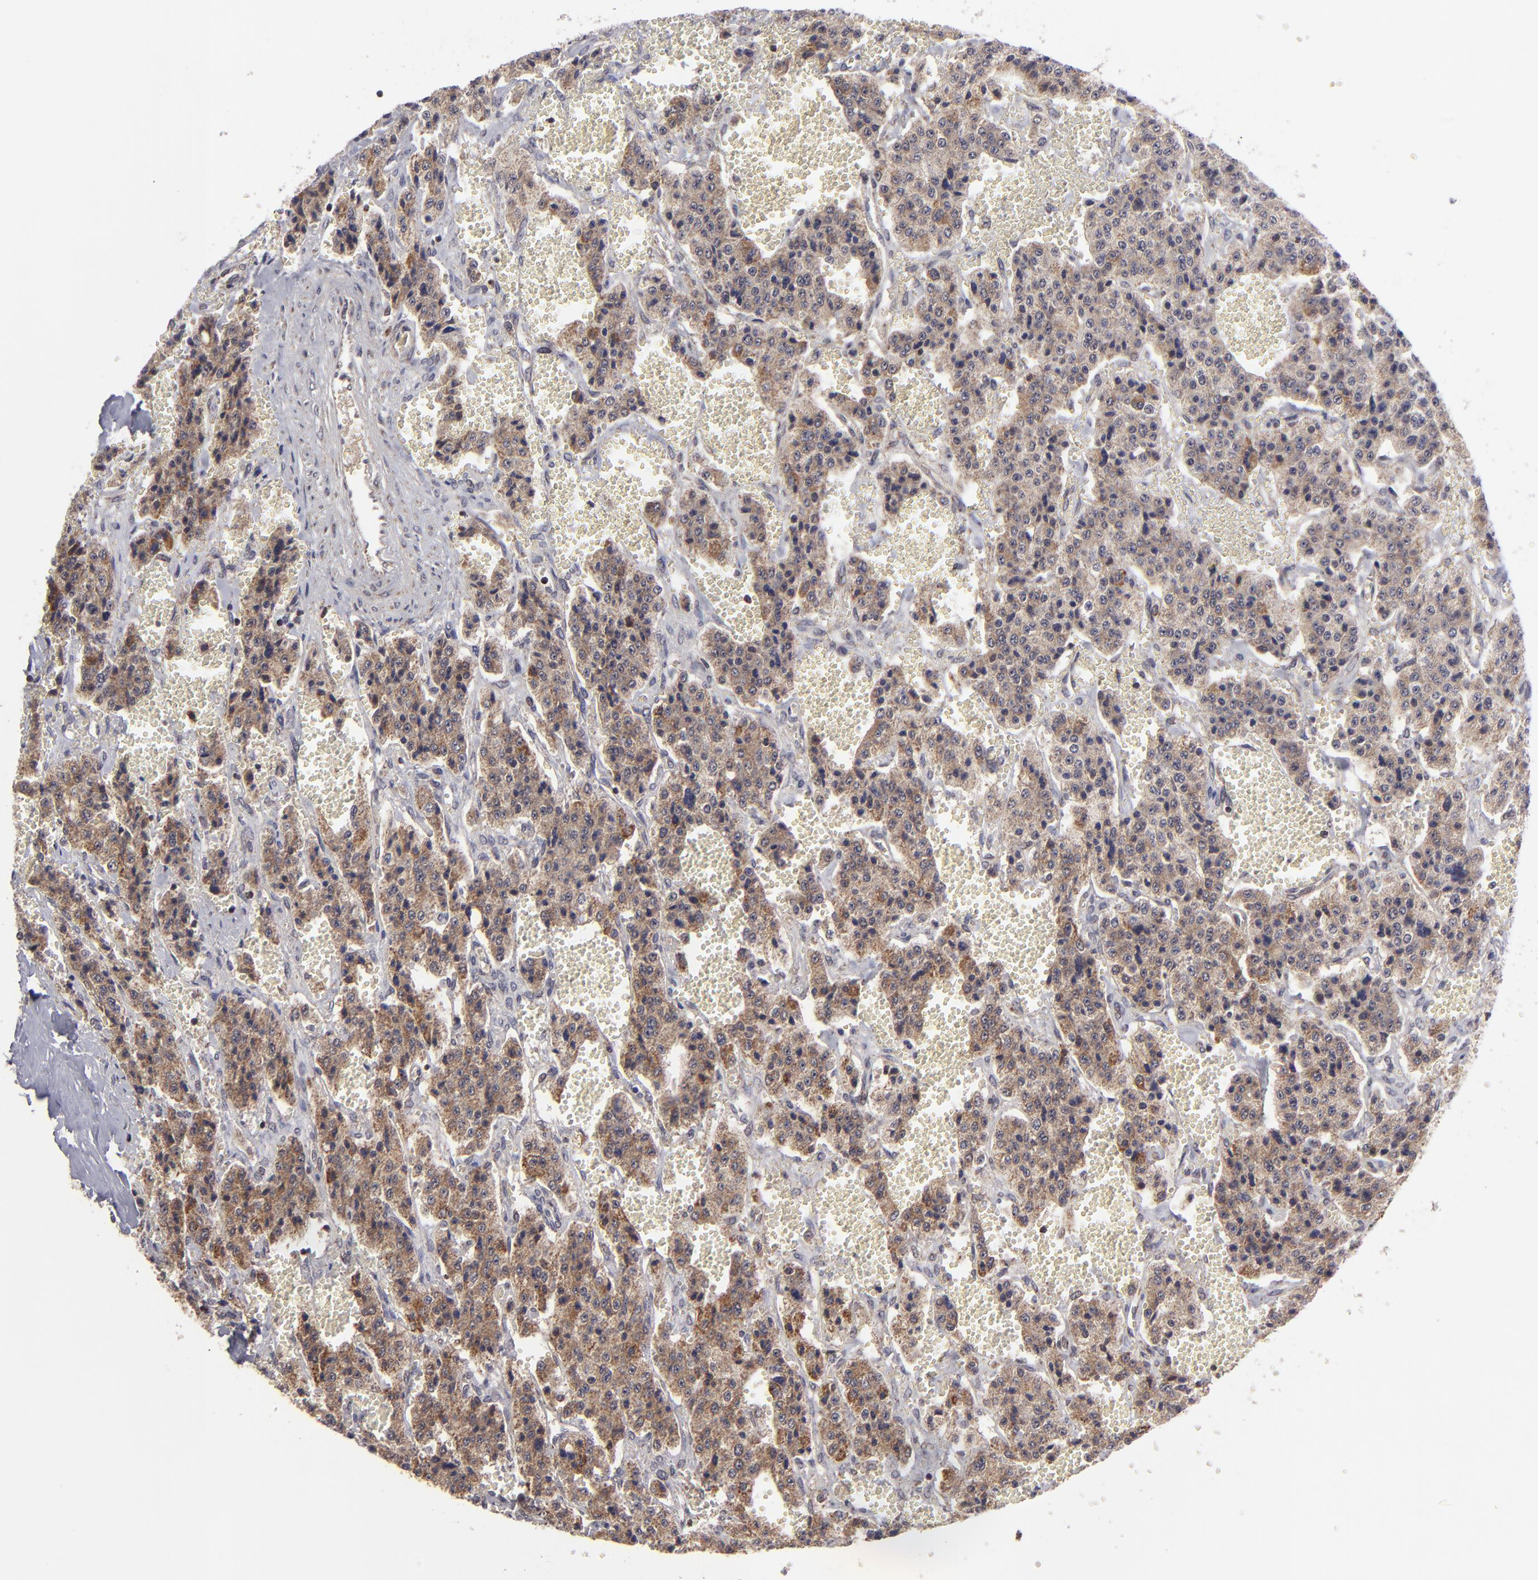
{"staining": {"intensity": "weak", "quantity": ">75%", "location": "cytoplasmic/membranous"}, "tissue": "carcinoid", "cell_type": "Tumor cells", "image_type": "cancer", "snomed": [{"axis": "morphology", "description": "Carcinoid, malignant, NOS"}, {"axis": "topography", "description": "Small intestine"}], "caption": "DAB immunohistochemical staining of carcinoid reveals weak cytoplasmic/membranous protein staining in approximately >75% of tumor cells.", "gene": "SLC15A1", "patient": {"sex": "male", "age": 52}}